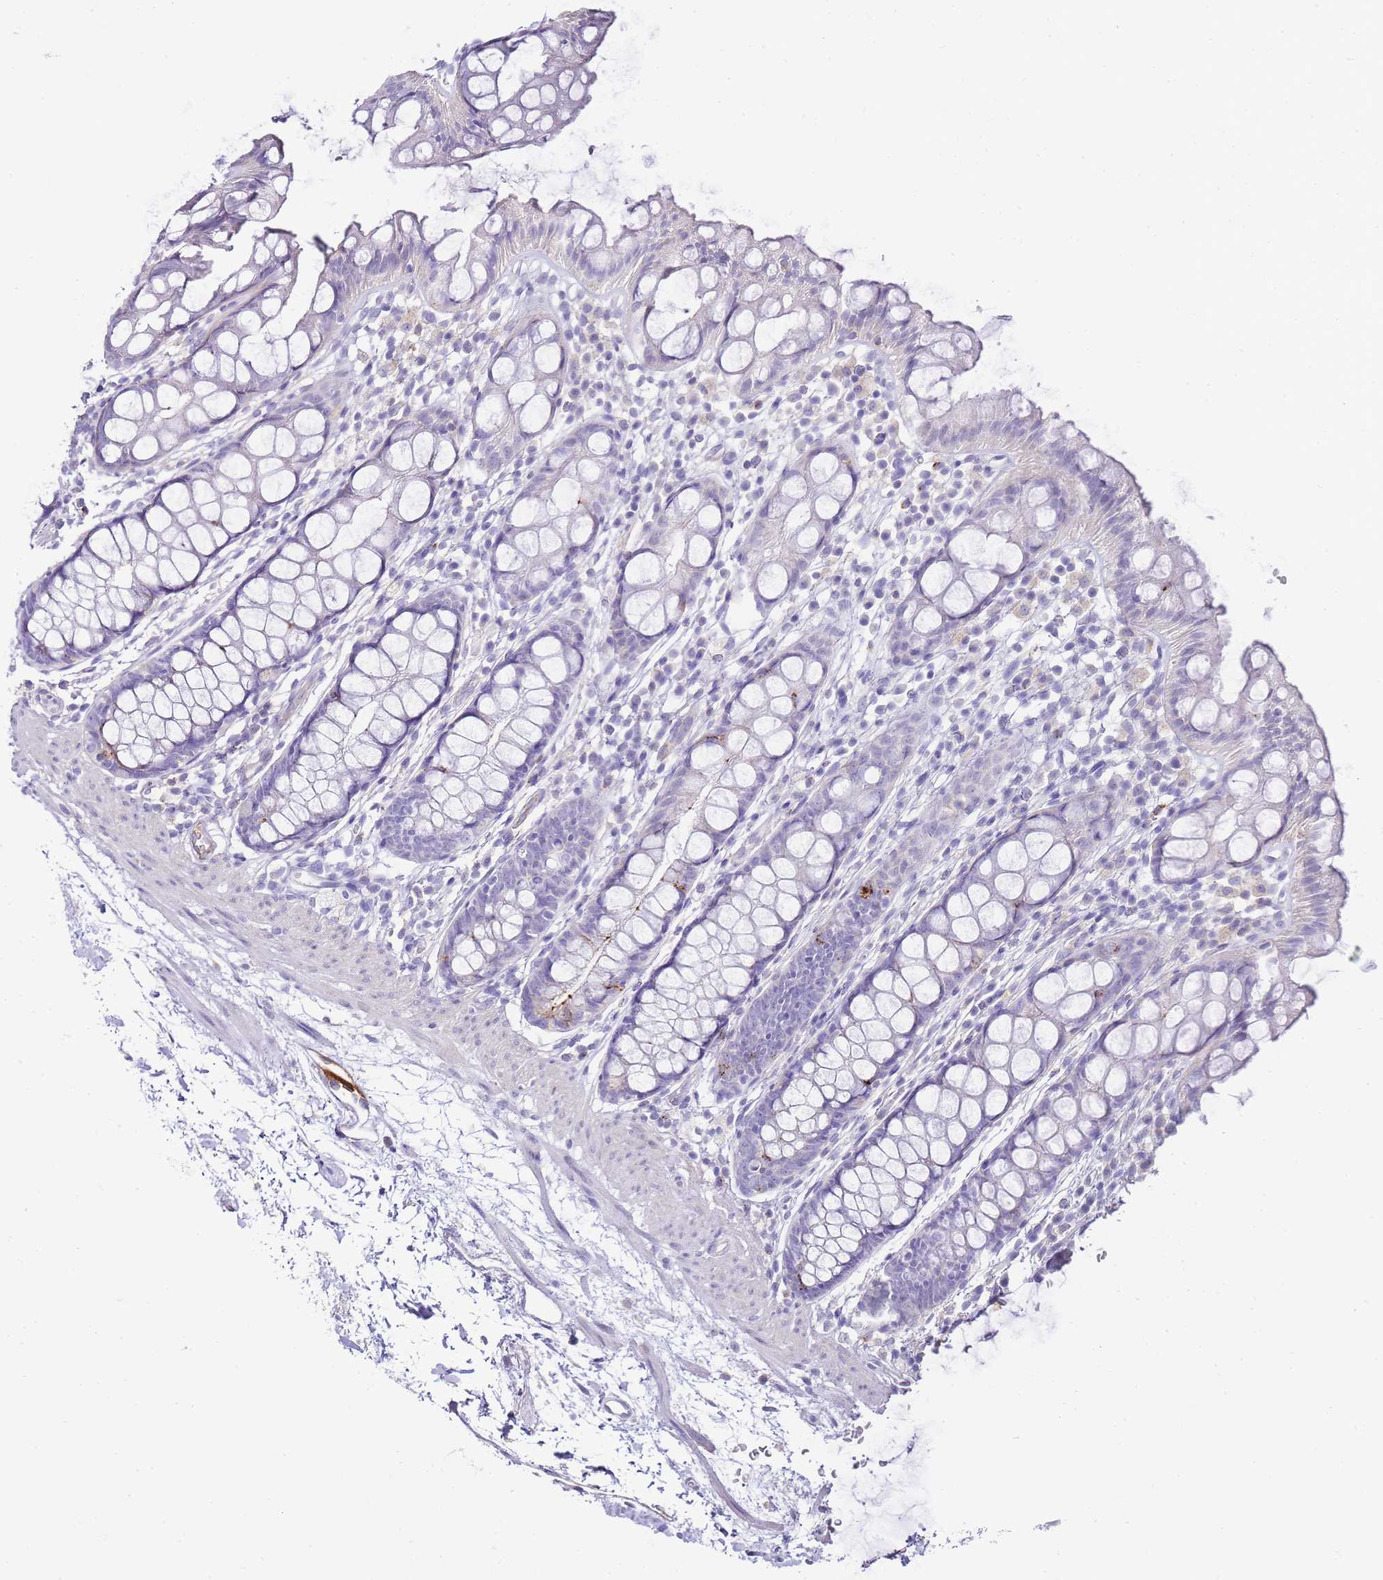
{"staining": {"intensity": "negative", "quantity": "none", "location": "none"}, "tissue": "rectum", "cell_type": "Glandular cells", "image_type": "normal", "snomed": [{"axis": "morphology", "description": "Normal tissue, NOS"}, {"axis": "topography", "description": "Rectum"}], "caption": "Immunohistochemistry (IHC) of benign human rectum displays no staining in glandular cells. (Brightfield microscopy of DAB IHC at high magnification).", "gene": "DPP4", "patient": {"sex": "female", "age": 65}}